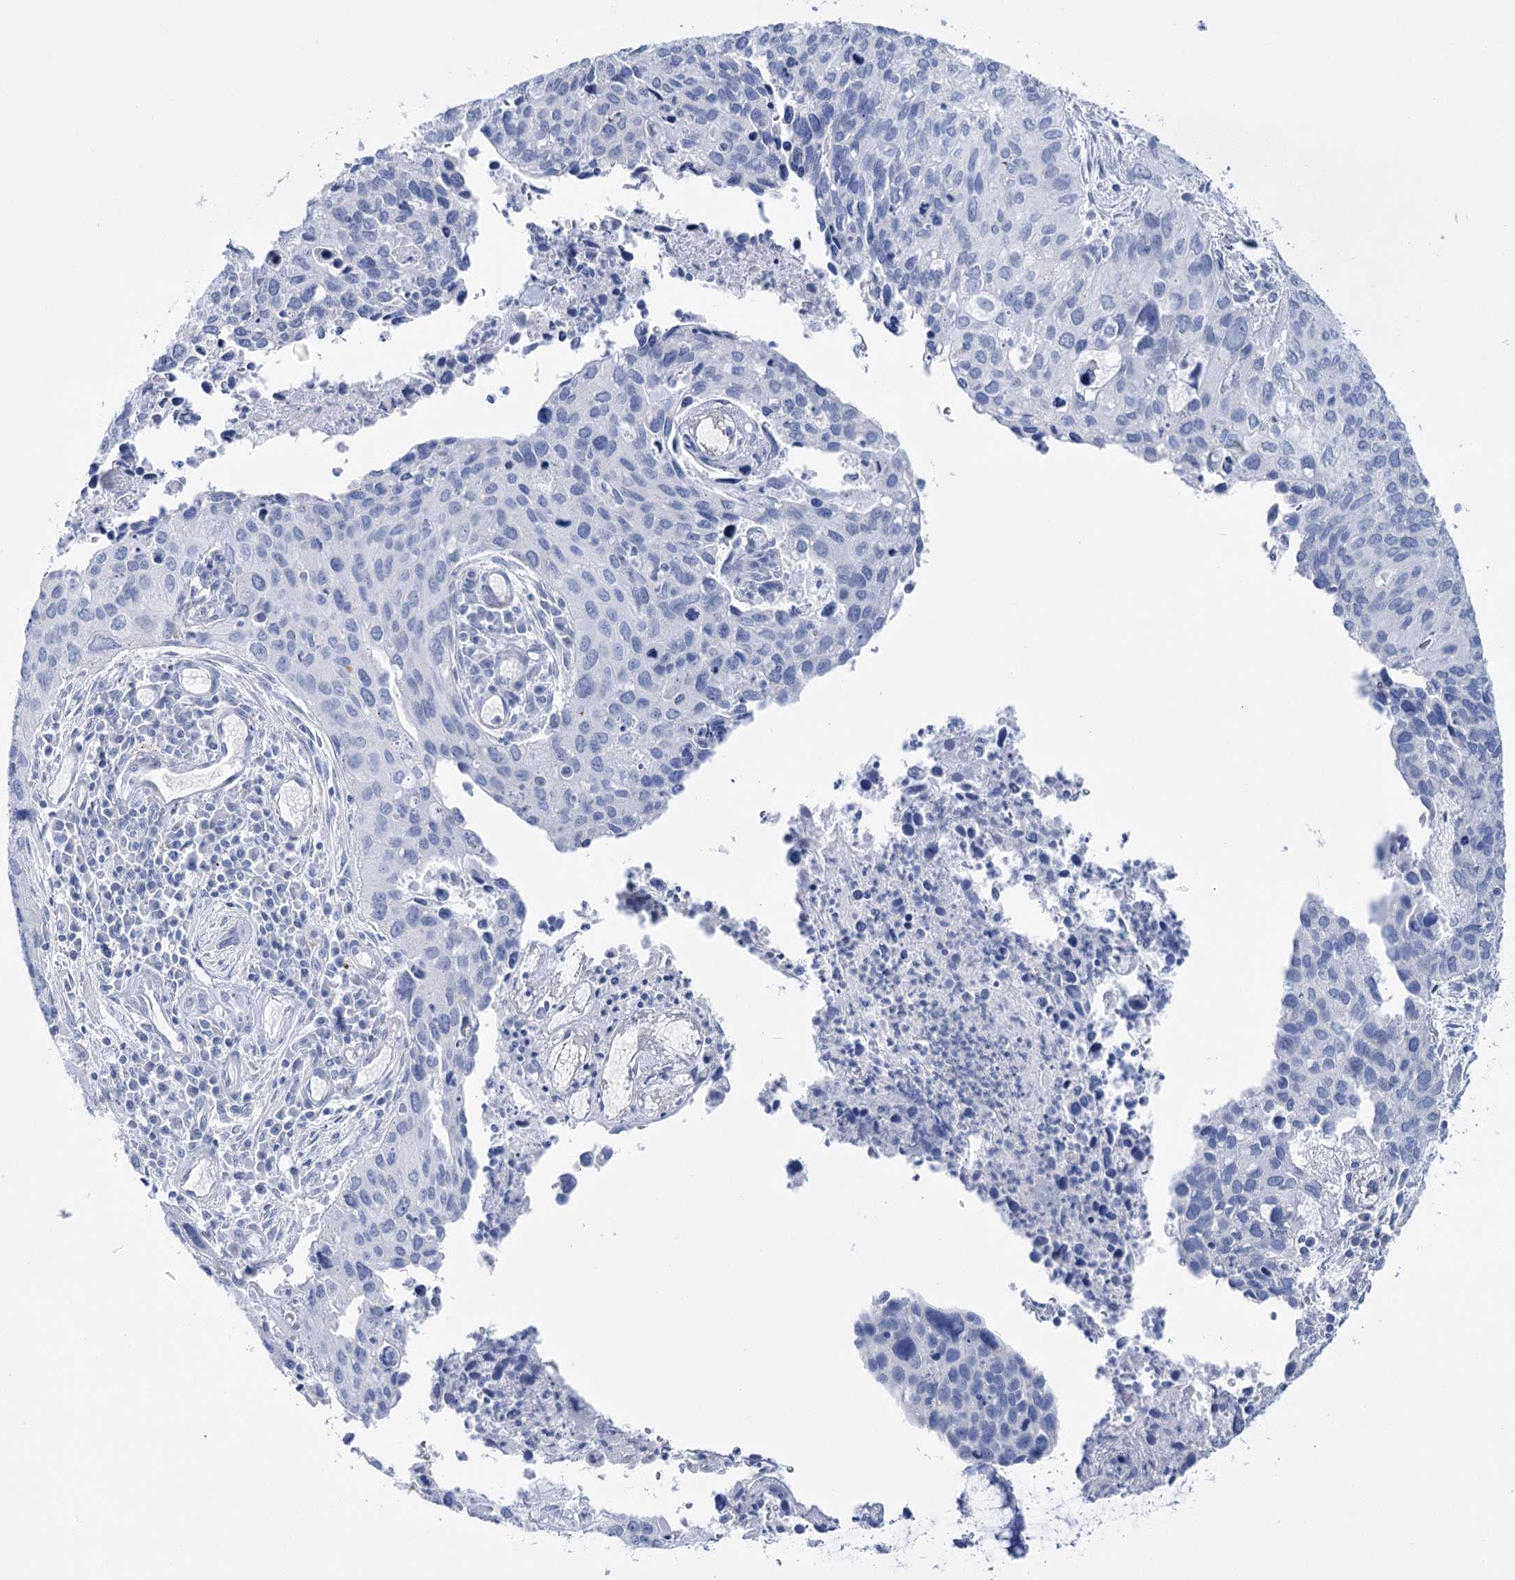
{"staining": {"intensity": "negative", "quantity": "none", "location": "none"}, "tissue": "cervical cancer", "cell_type": "Tumor cells", "image_type": "cancer", "snomed": [{"axis": "morphology", "description": "Squamous cell carcinoma, NOS"}, {"axis": "topography", "description": "Cervix"}], "caption": "Protein analysis of squamous cell carcinoma (cervical) exhibits no significant expression in tumor cells. The staining is performed using DAB brown chromogen with nuclei counter-stained in using hematoxylin.", "gene": "PCDHA1", "patient": {"sex": "female", "age": 55}}